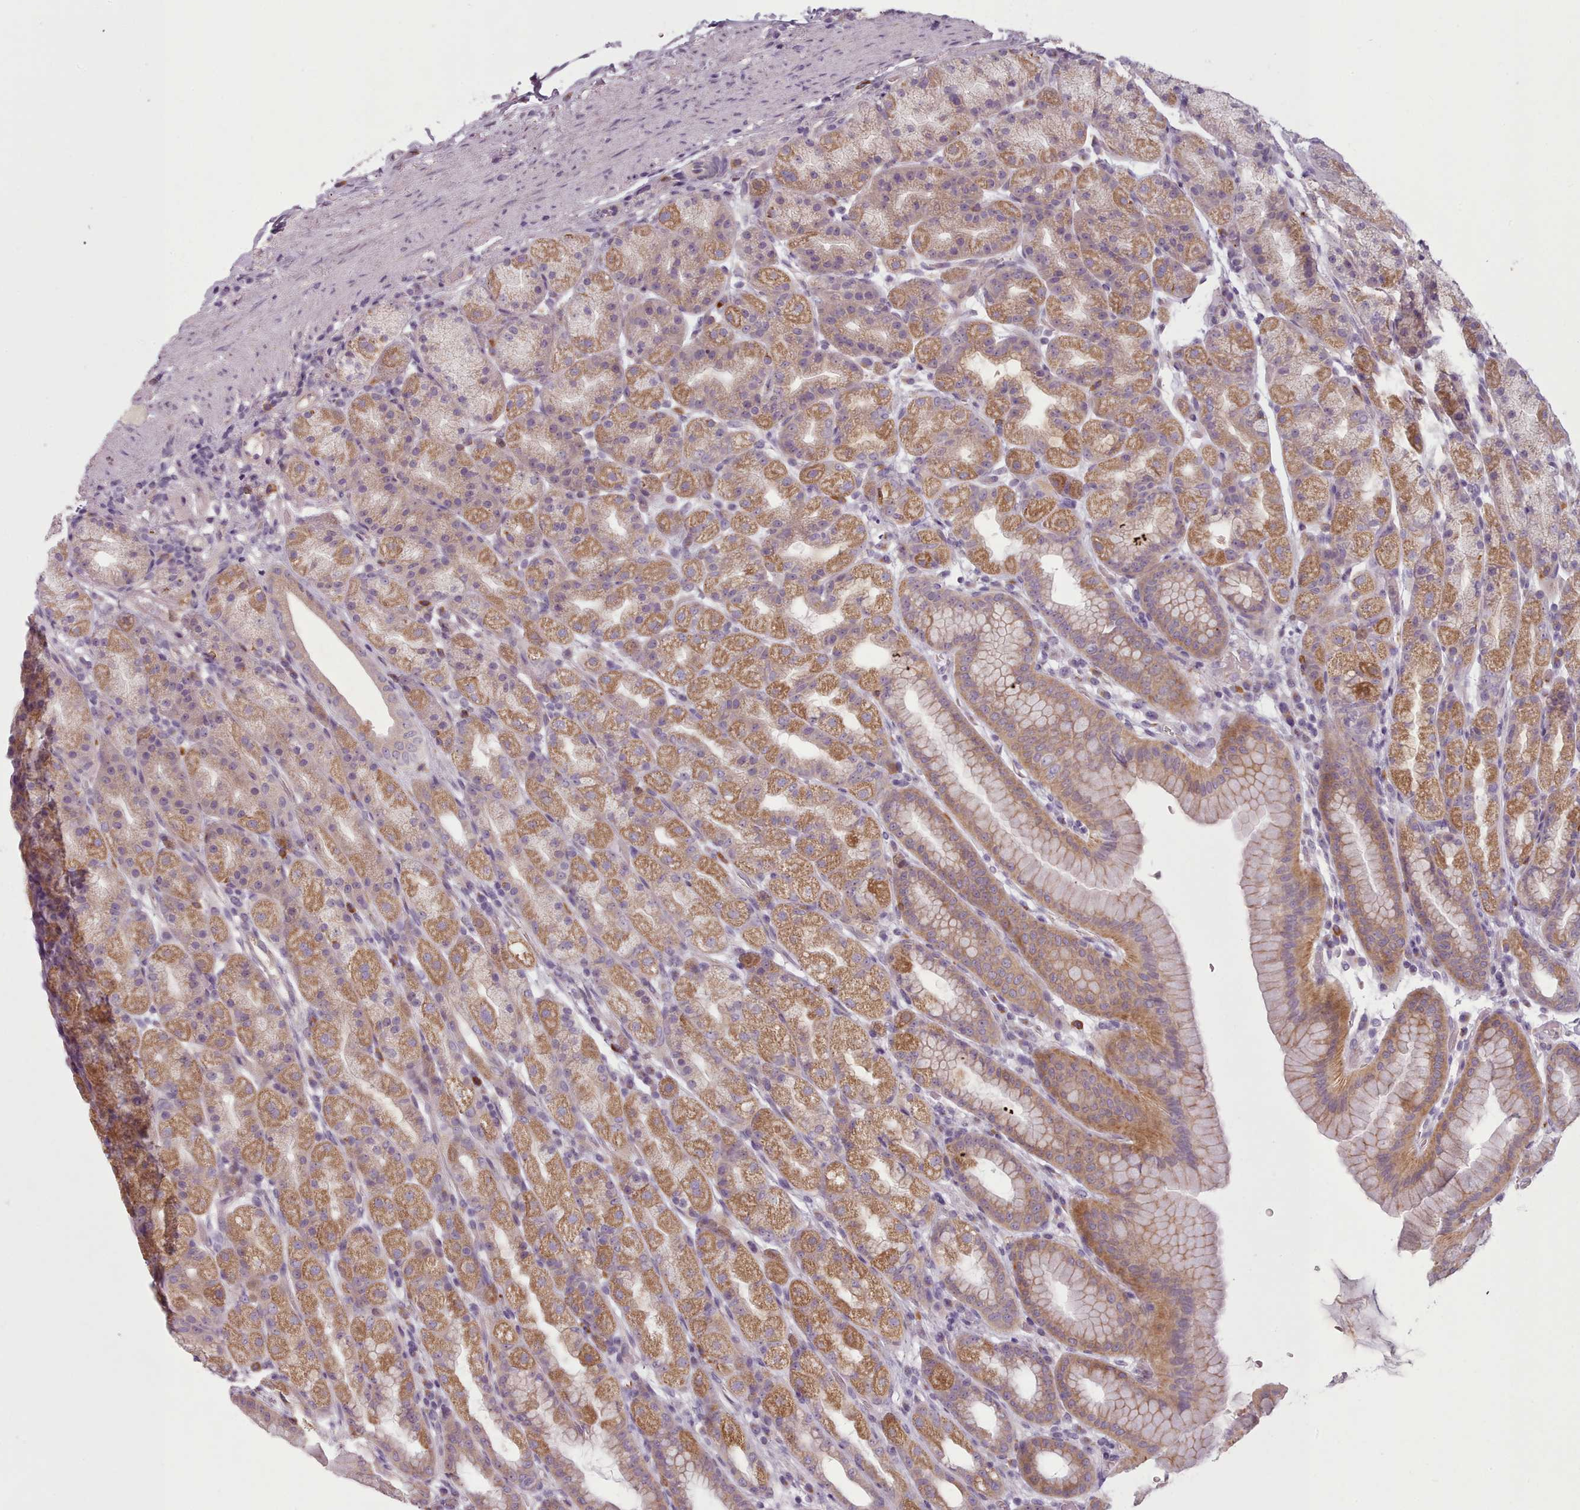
{"staining": {"intensity": "moderate", "quantity": "25%-75%", "location": "cytoplasmic/membranous"}, "tissue": "stomach", "cell_type": "Glandular cells", "image_type": "normal", "snomed": [{"axis": "morphology", "description": "Normal tissue, NOS"}, {"axis": "topography", "description": "Stomach, upper"}, {"axis": "topography", "description": "Stomach"}], "caption": "Stomach was stained to show a protein in brown. There is medium levels of moderate cytoplasmic/membranous positivity in approximately 25%-75% of glandular cells. The staining was performed using DAB (3,3'-diaminobenzidine) to visualize the protein expression in brown, while the nuclei were stained in blue with hematoxylin (Magnification: 20x).", "gene": "LAPTM5", "patient": {"sex": "male", "age": 68}}